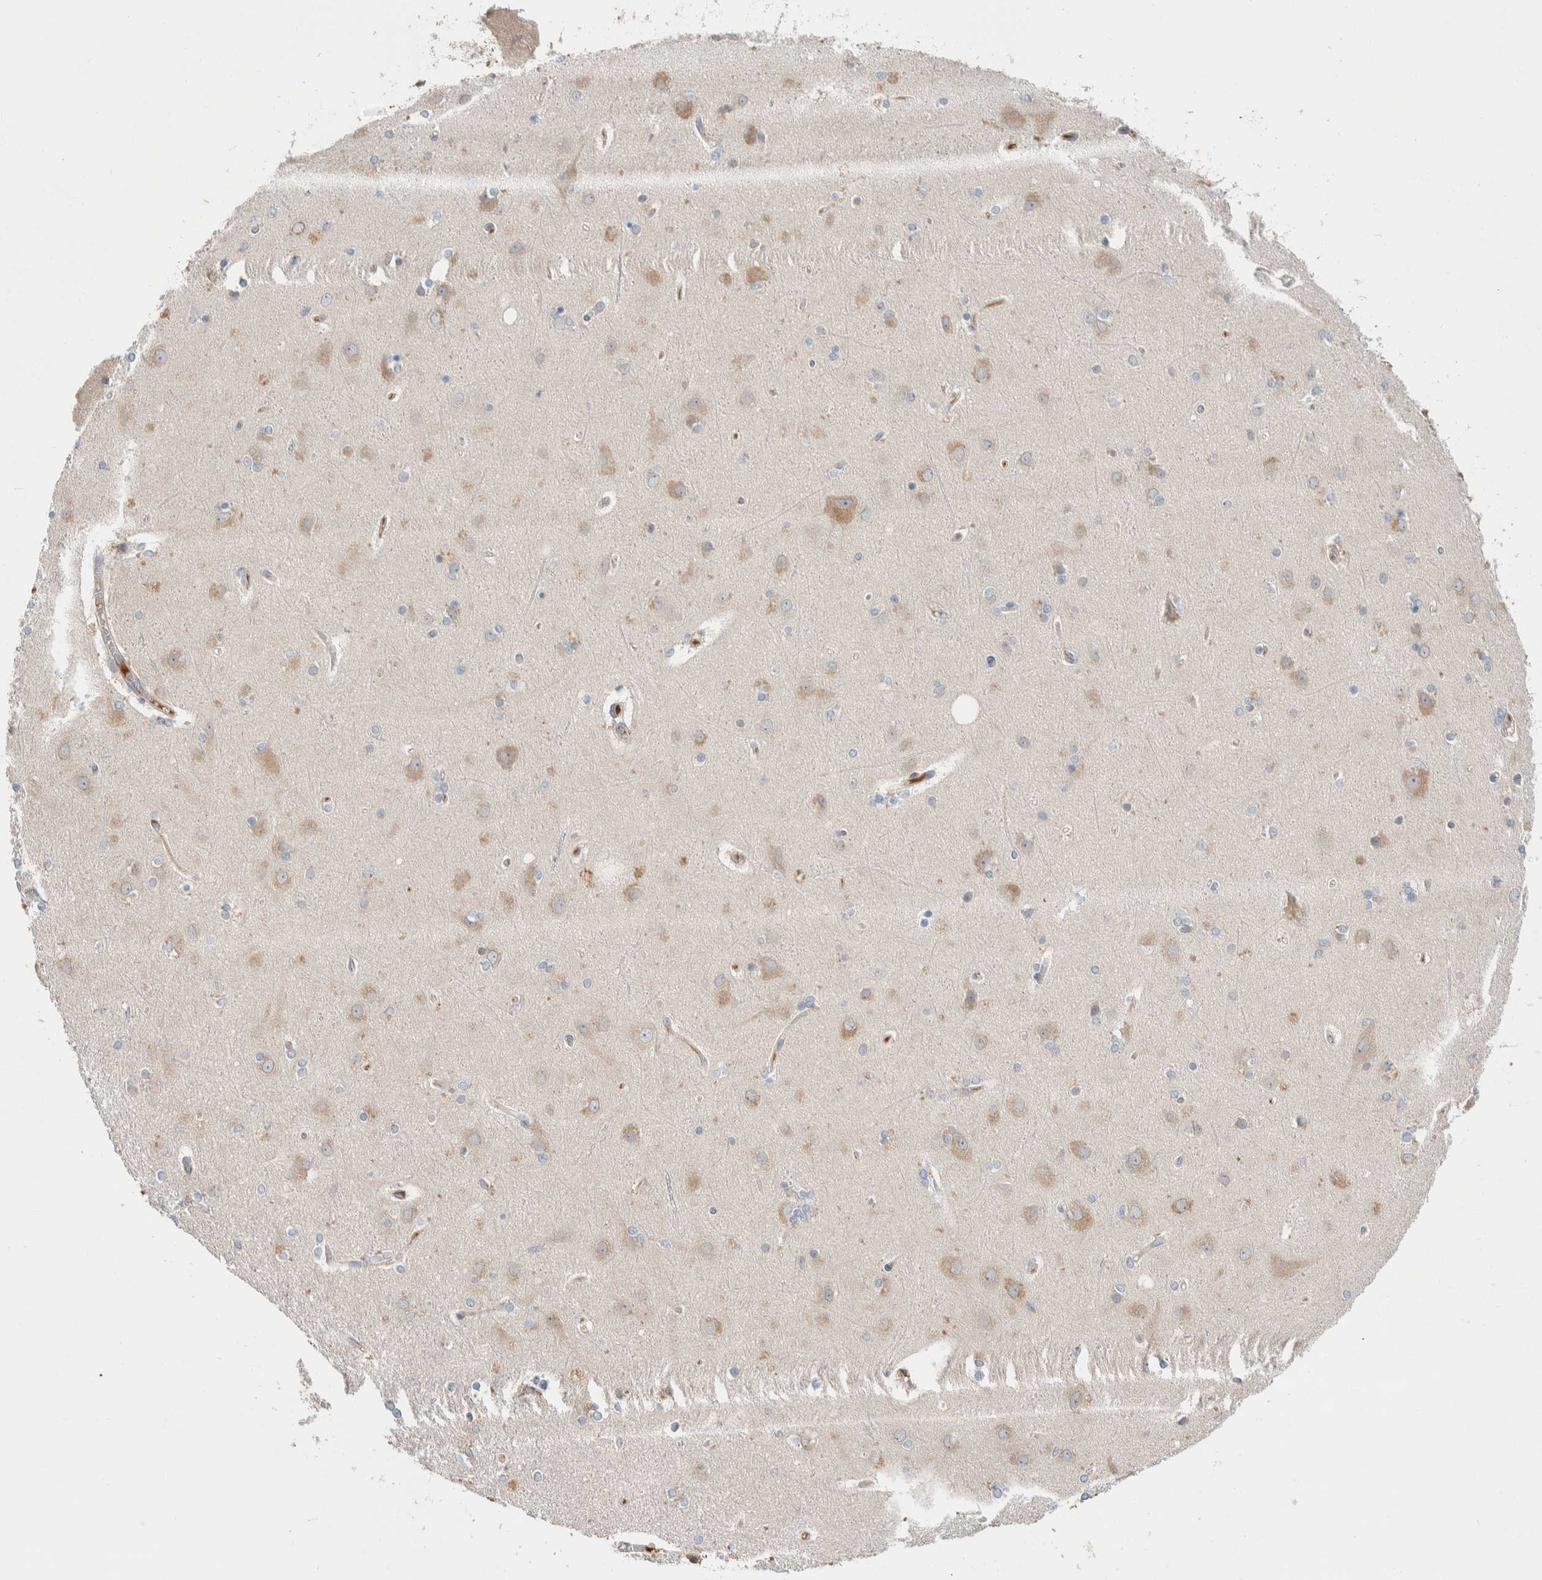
{"staining": {"intensity": "negative", "quantity": "none", "location": "none"}, "tissue": "cerebral cortex", "cell_type": "Endothelial cells", "image_type": "normal", "snomed": [{"axis": "morphology", "description": "Normal tissue, NOS"}, {"axis": "topography", "description": "Cerebral cortex"}], "caption": "Photomicrograph shows no significant protein staining in endothelial cells of unremarkable cerebral cortex. (DAB immunohistochemistry visualized using brightfield microscopy, high magnification).", "gene": "RUSF1", "patient": {"sex": "female", "age": 54}}